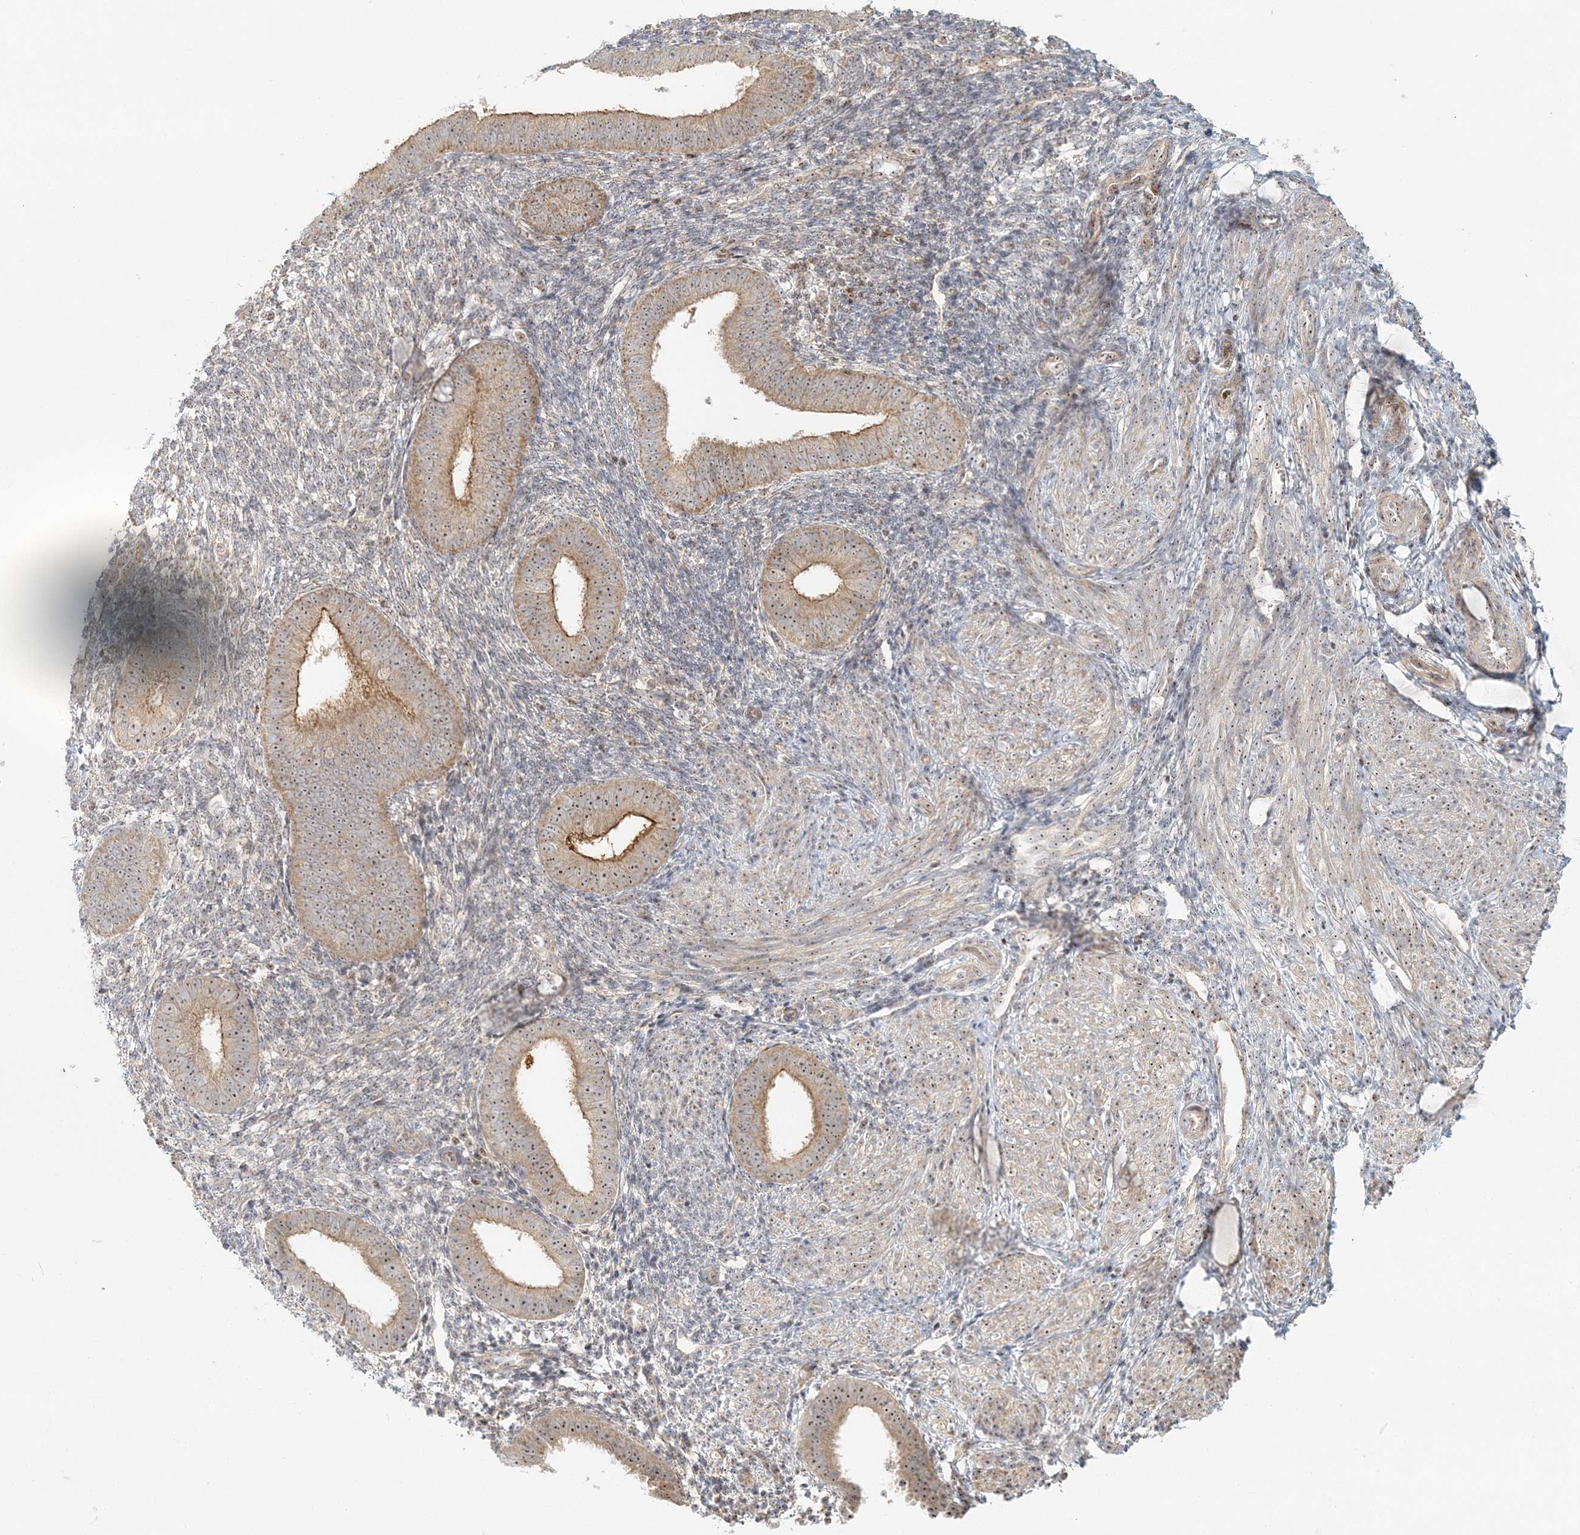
{"staining": {"intensity": "weak", "quantity": "25%-75%", "location": "nuclear"}, "tissue": "endometrium", "cell_type": "Cells in endometrial stroma", "image_type": "normal", "snomed": [{"axis": "morphology", "description": "Normal tissue, NOS"}, {"axis": "topography", "description": "Uterus"}, {"axis": "topography", "description": "Endometrium"}], "caption": "A brown stain labels weak nuclear staining of a protein in cells in endometrial stroma of unremarkable human endometrium. (DAB IHC, brown staining for protein, blue staining for nuclei).", "gene": "UBE2F", "patient": {"sex": "female", "age": 48}}